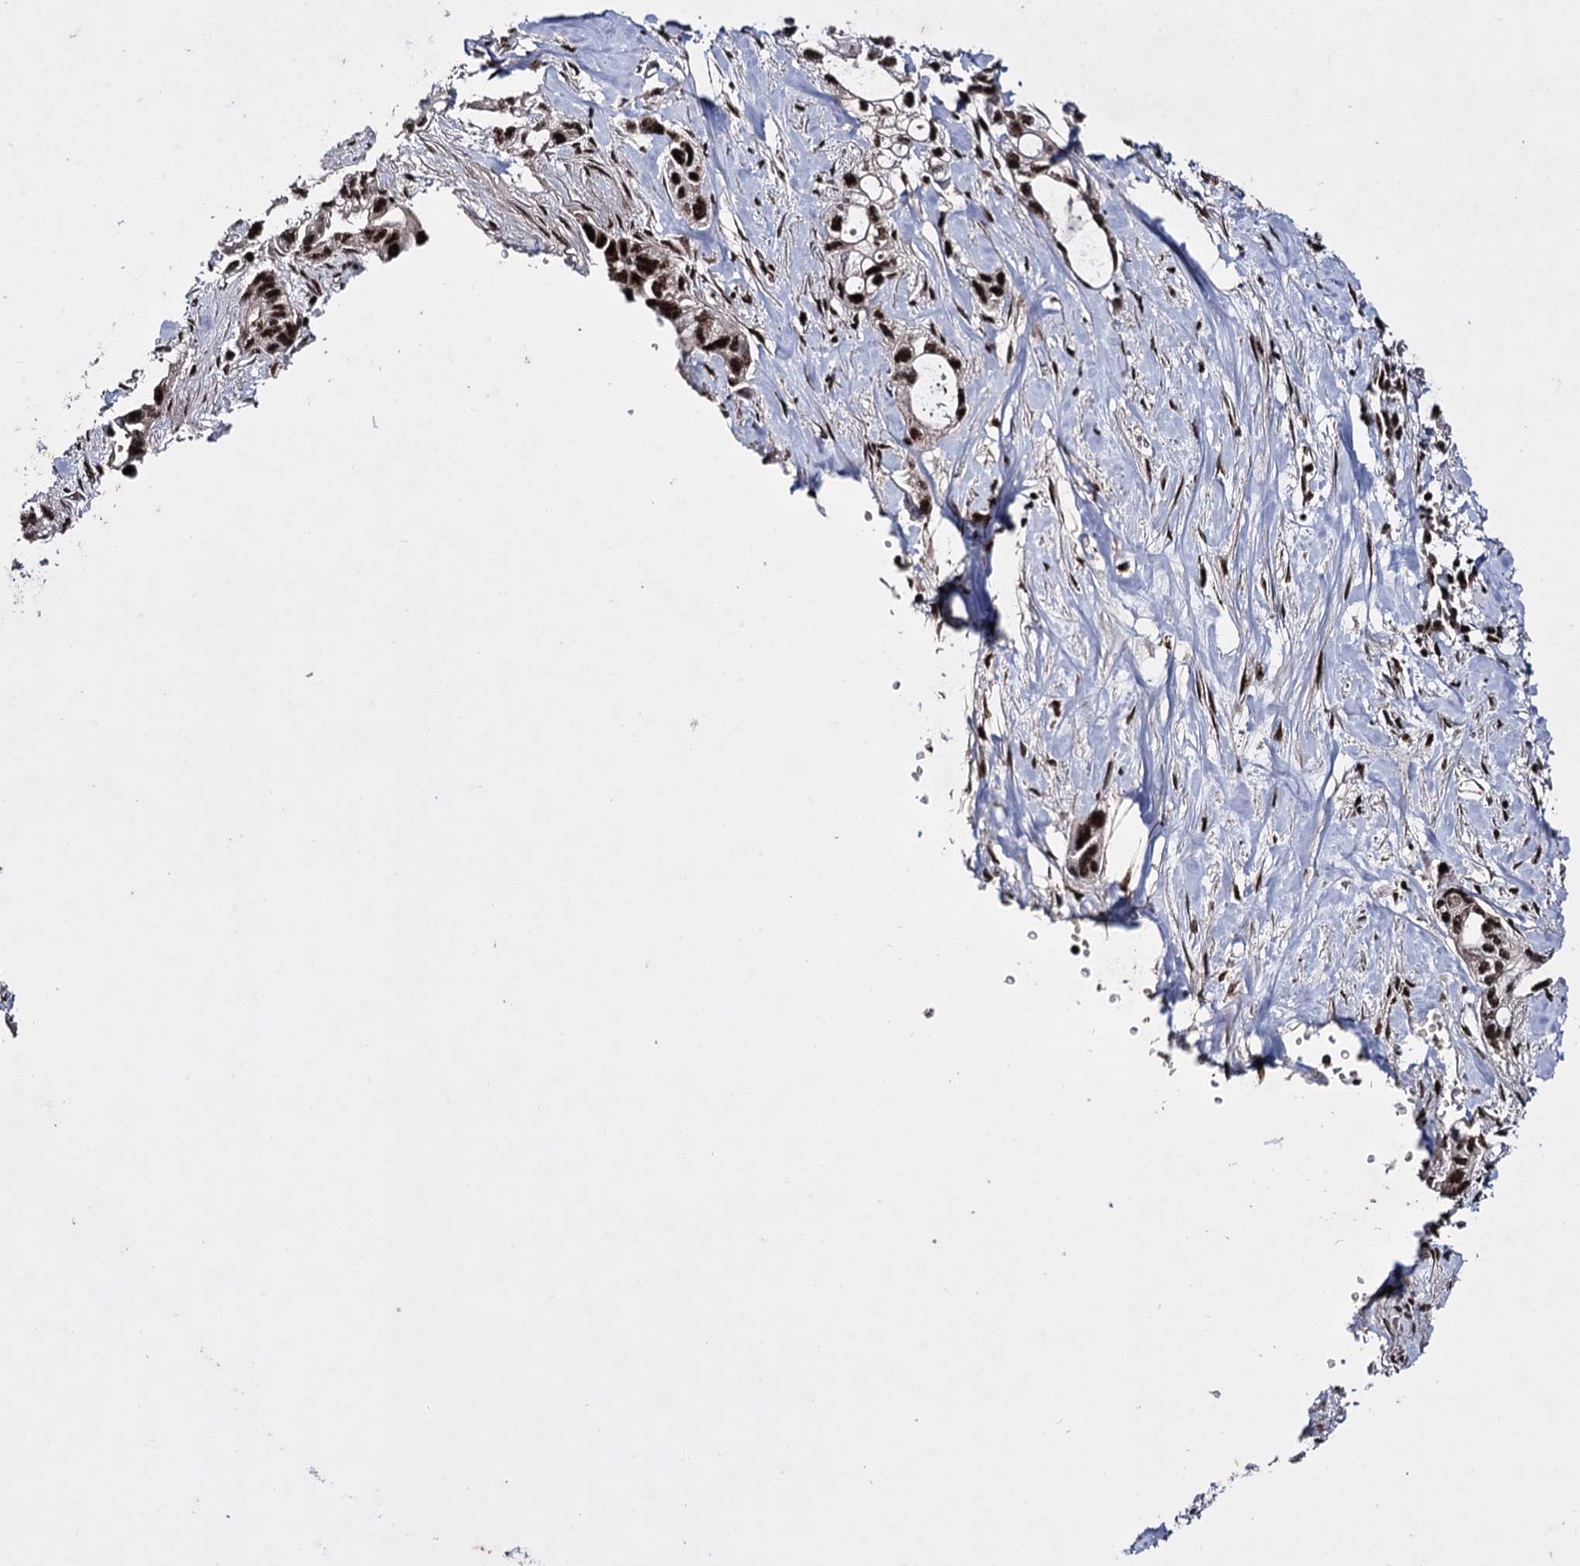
{"staining": {"intensity": "strong", "quantity": ">75%", "location": "nuclear"}, "tissue": "pancreatic cancer", "cell_type": "Tumor cells", "image_type": "cancer", "snomed": [{"axis": "morphology", "description": "Adenocarcinoma, NOS"}, {"axis": "topography", "description": "Pancreas"}], "caption": "A high-resolution image shows immunohistochemistry (IHC) staining of pancreatic cancer (adenocarcinoma), which displays strong nuclear expression in about >75% of tumor cells.", "gene": "PRPF40A", "patient": {"sex": "male", "age": 75}}